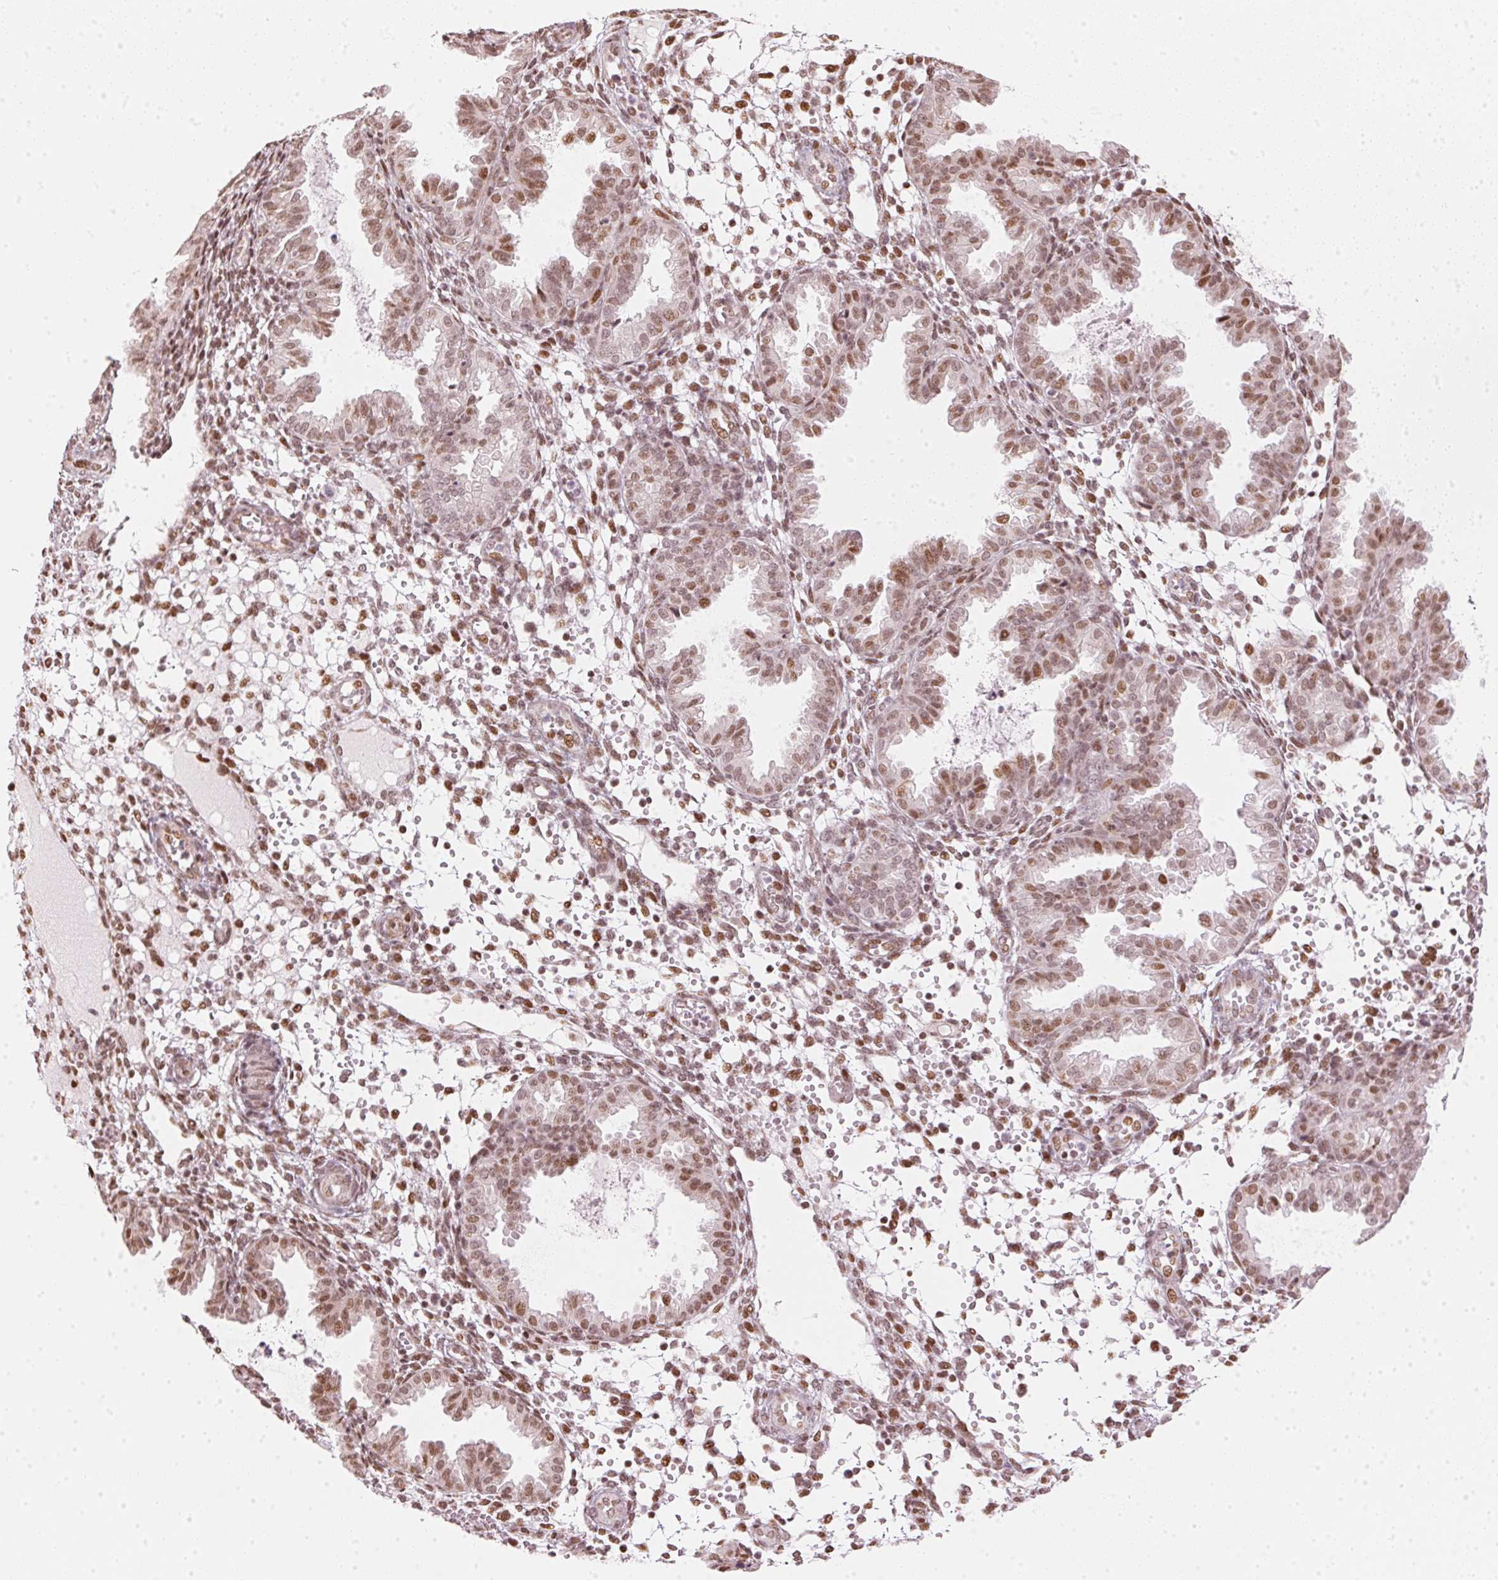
{"staining": {"intensity": "weak", "quantity": "25%-75%", "location": "nuclear"}, "tissue": "endometrium", "cell_type": "Cells in endometrial stroma", "image_type": "normal", "snomed": [{"axis": "morphology", "description": "Normal tissue, NOS"}, {"axis": "topography", "description": "Endometrium"}], "caption": "The immunohistochemical stain labels weak nuclear staining in cells in endometrial stroma of normal endometrium. The protein is stained brown, and the nuclei are stained in blue (DAB IHC with brightfield microscopy, high magnification).", "gene": "KAT6A", "patient": {"sex": "female", "age": 33}}